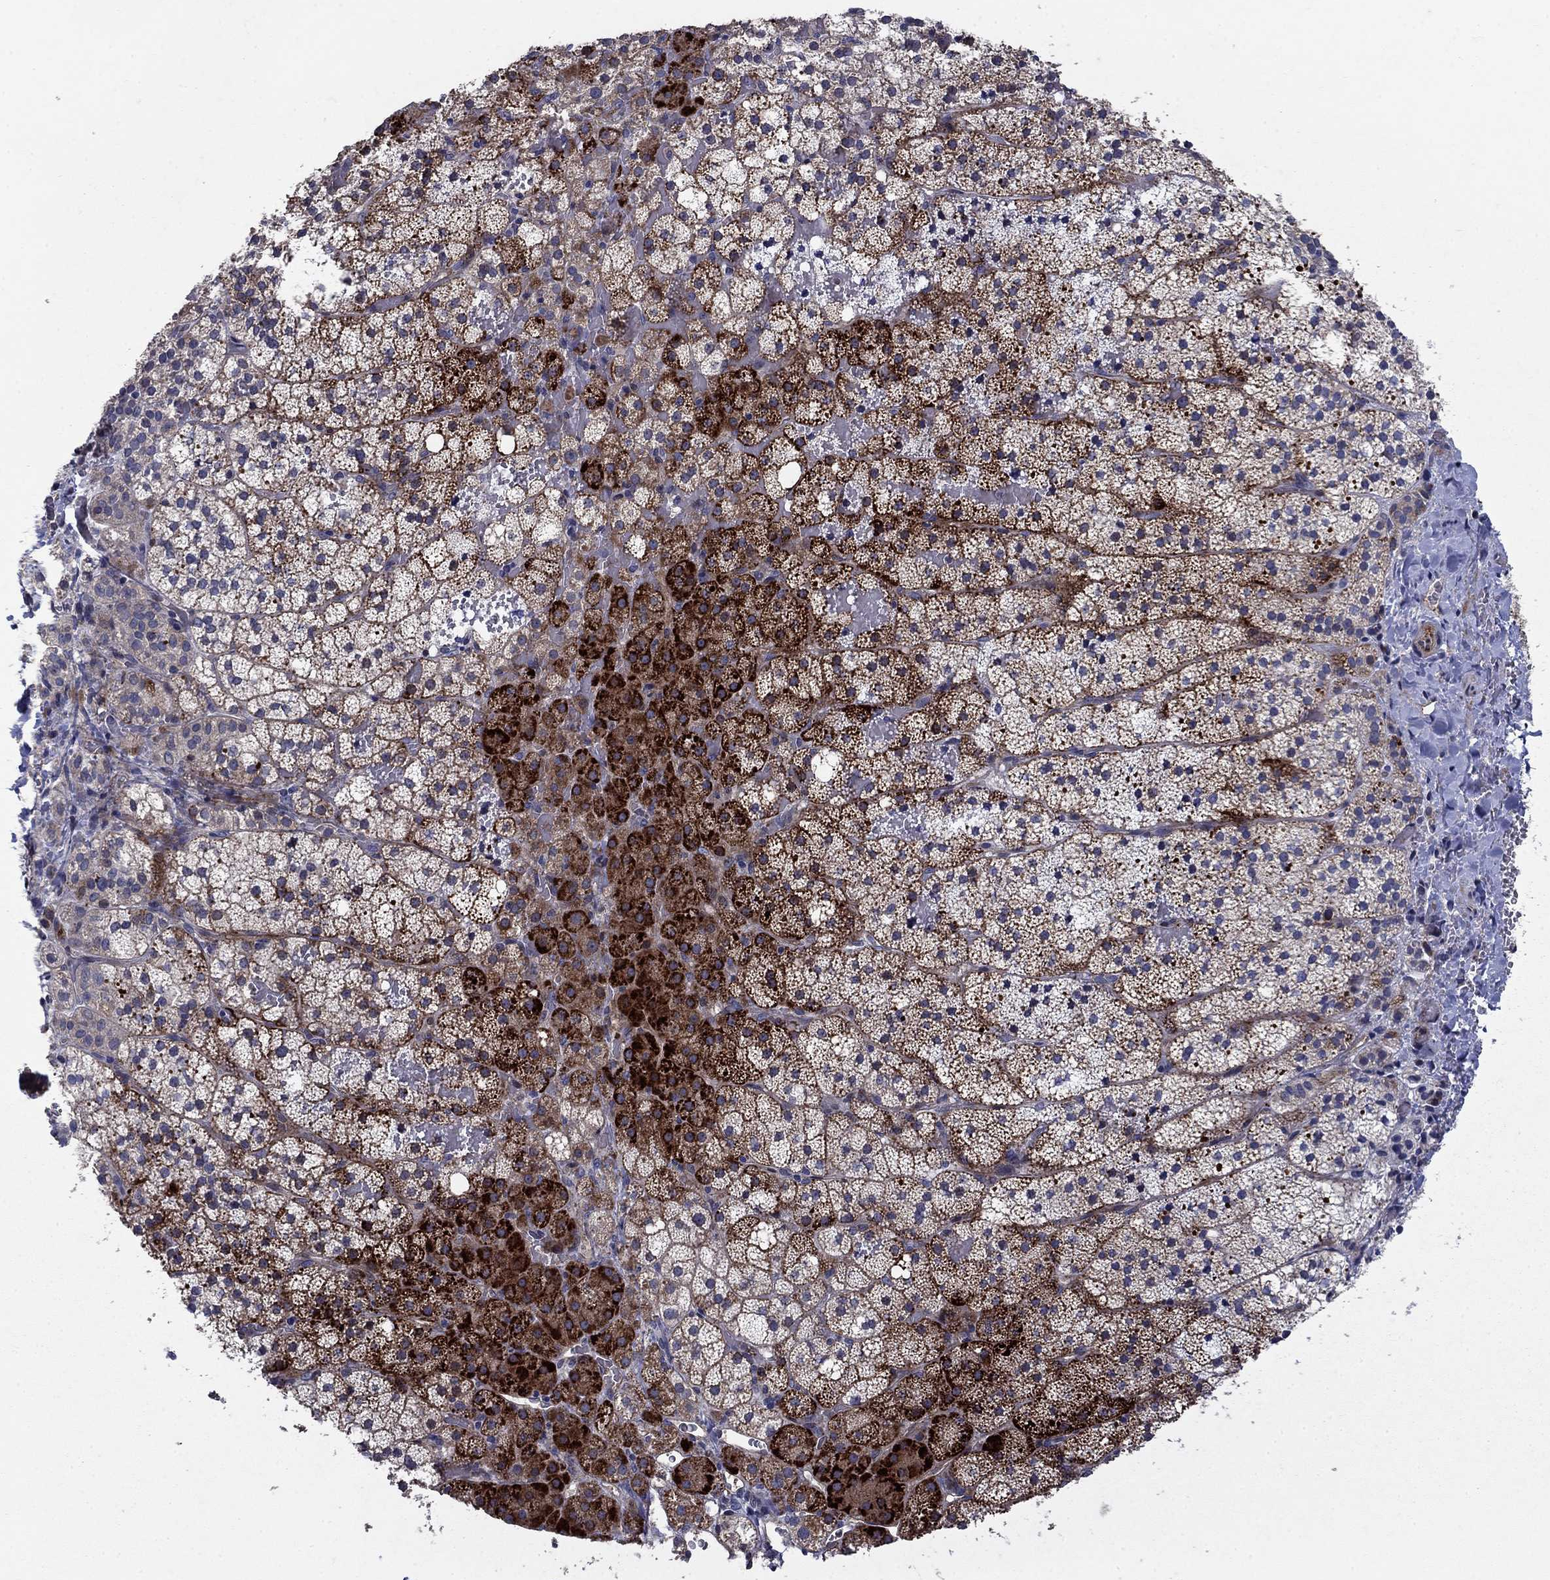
{"staining": {"intensity": "strong", "quantity": "25%-75%", "location": "cytoplasmic/membranous"}, "tissue": "adrenal gland", "cell_type": "Glandular cells", "image_type": "normal", "snomed": [{"axis": "morphology", "description": "Normal tissue, NOS"}, {"axis": "topography", "description": "Adrenal gland"}], "caption": "Adrenal gland stained with immunohistochemistry (IHC) displays strong cytoplasmic/membranous staining in approximately 25%-75% of glandular cells. Nuclei are stained in blue.", "gene": "SLC7A1", "patient": {"sex": "male", "age": 53}}